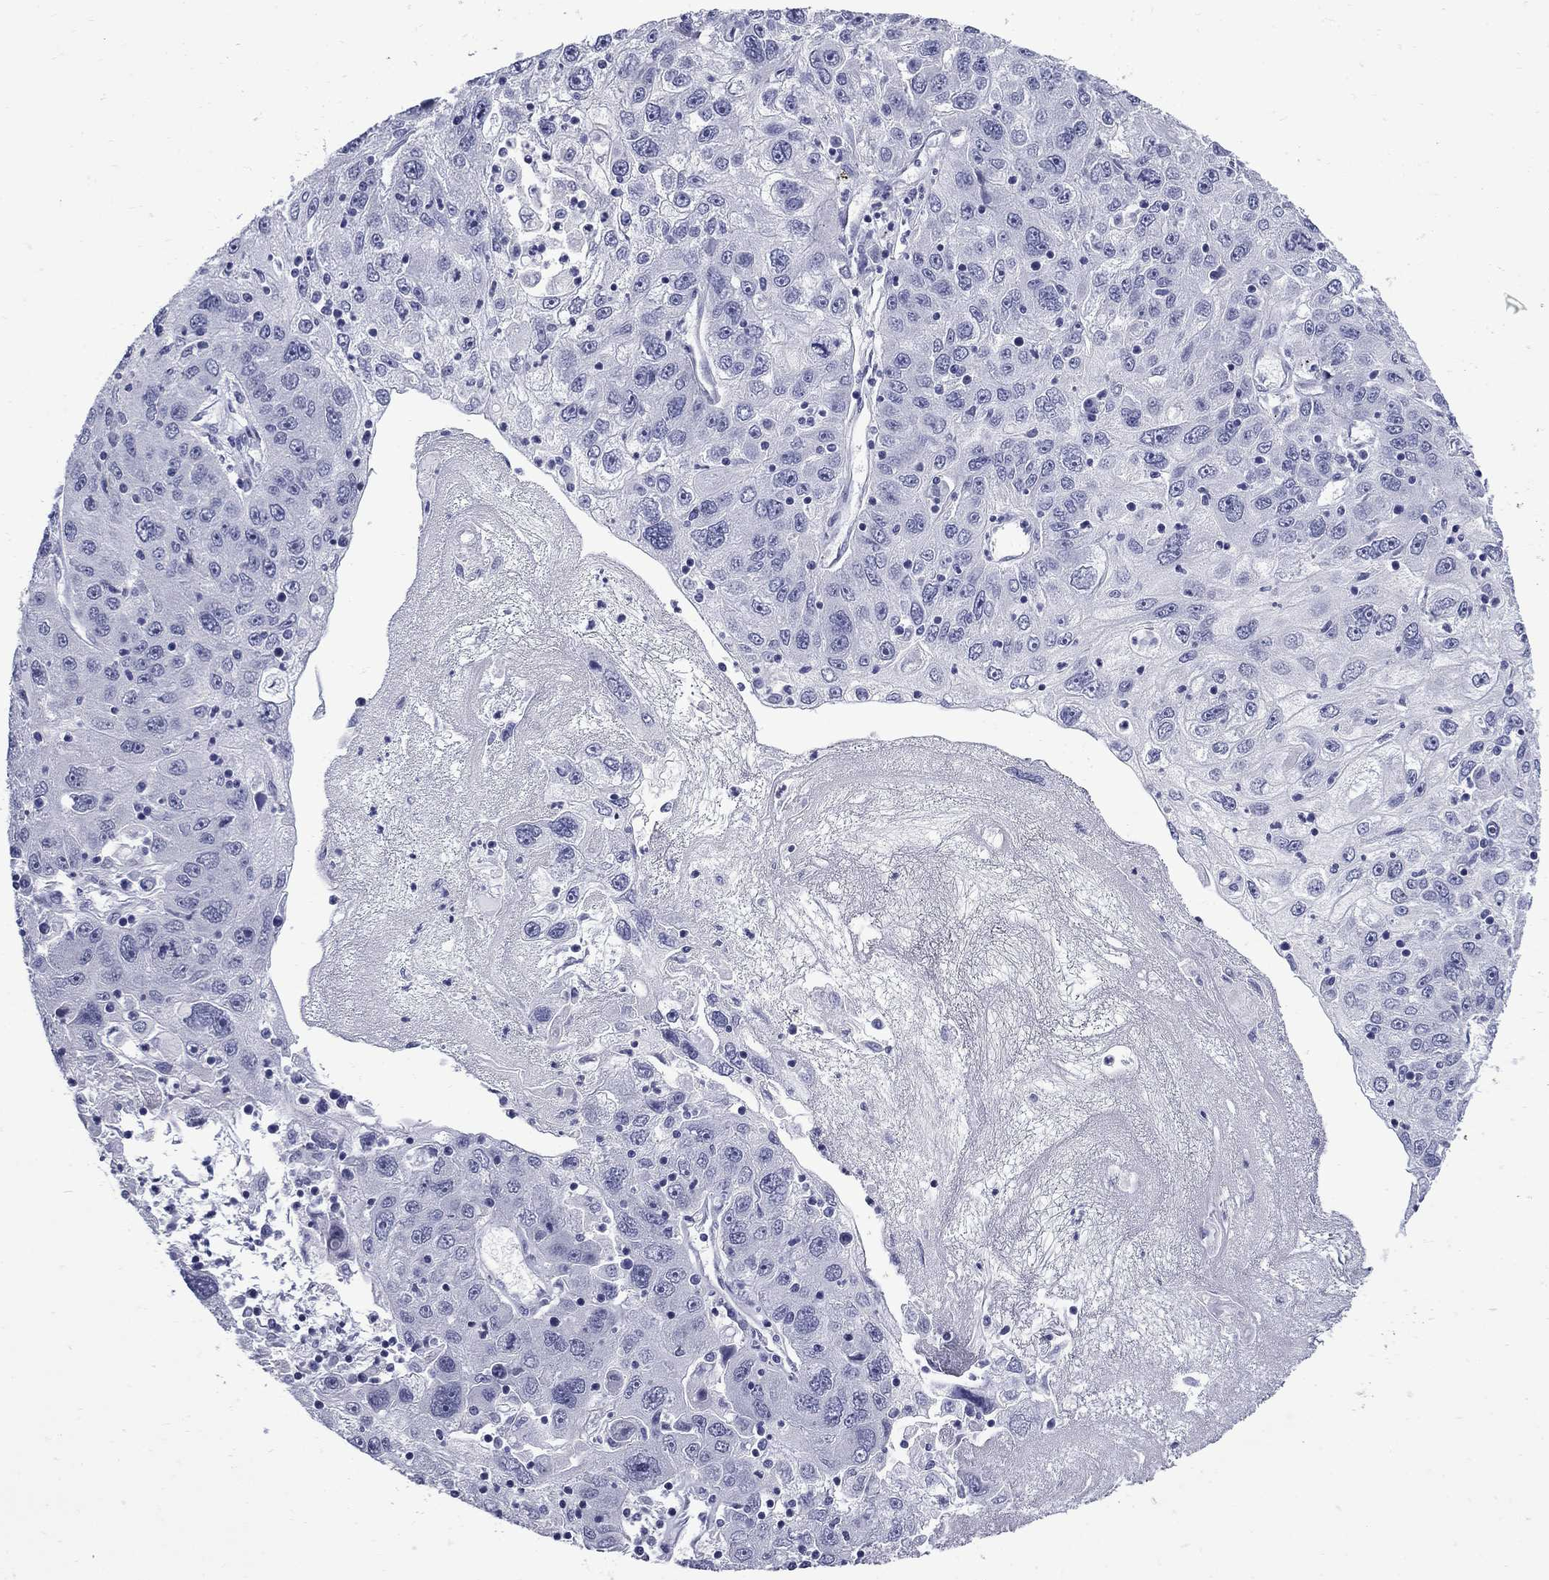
{"staining": {"intensity": "negative", "quantity": "none", "location": "none"}, "tissue": "stomach cancer", "cell_type": "Tumor cells", "image_type": "cancer", "snomed": [{"axis": "morphology", "description": "Adenocarcinoma, NOS"}, {"axis": "topography", "description": "Stomach"}], "caption": "High magnification brightfield microscopy of stomach cancer (adenocarcinoma) stained with DAB (brown) and counterstained with hematoxylin (blue): tumor cells show no significant staining.", "gene": "MGARP", "patient": {"sex": "male", "age": 56}}